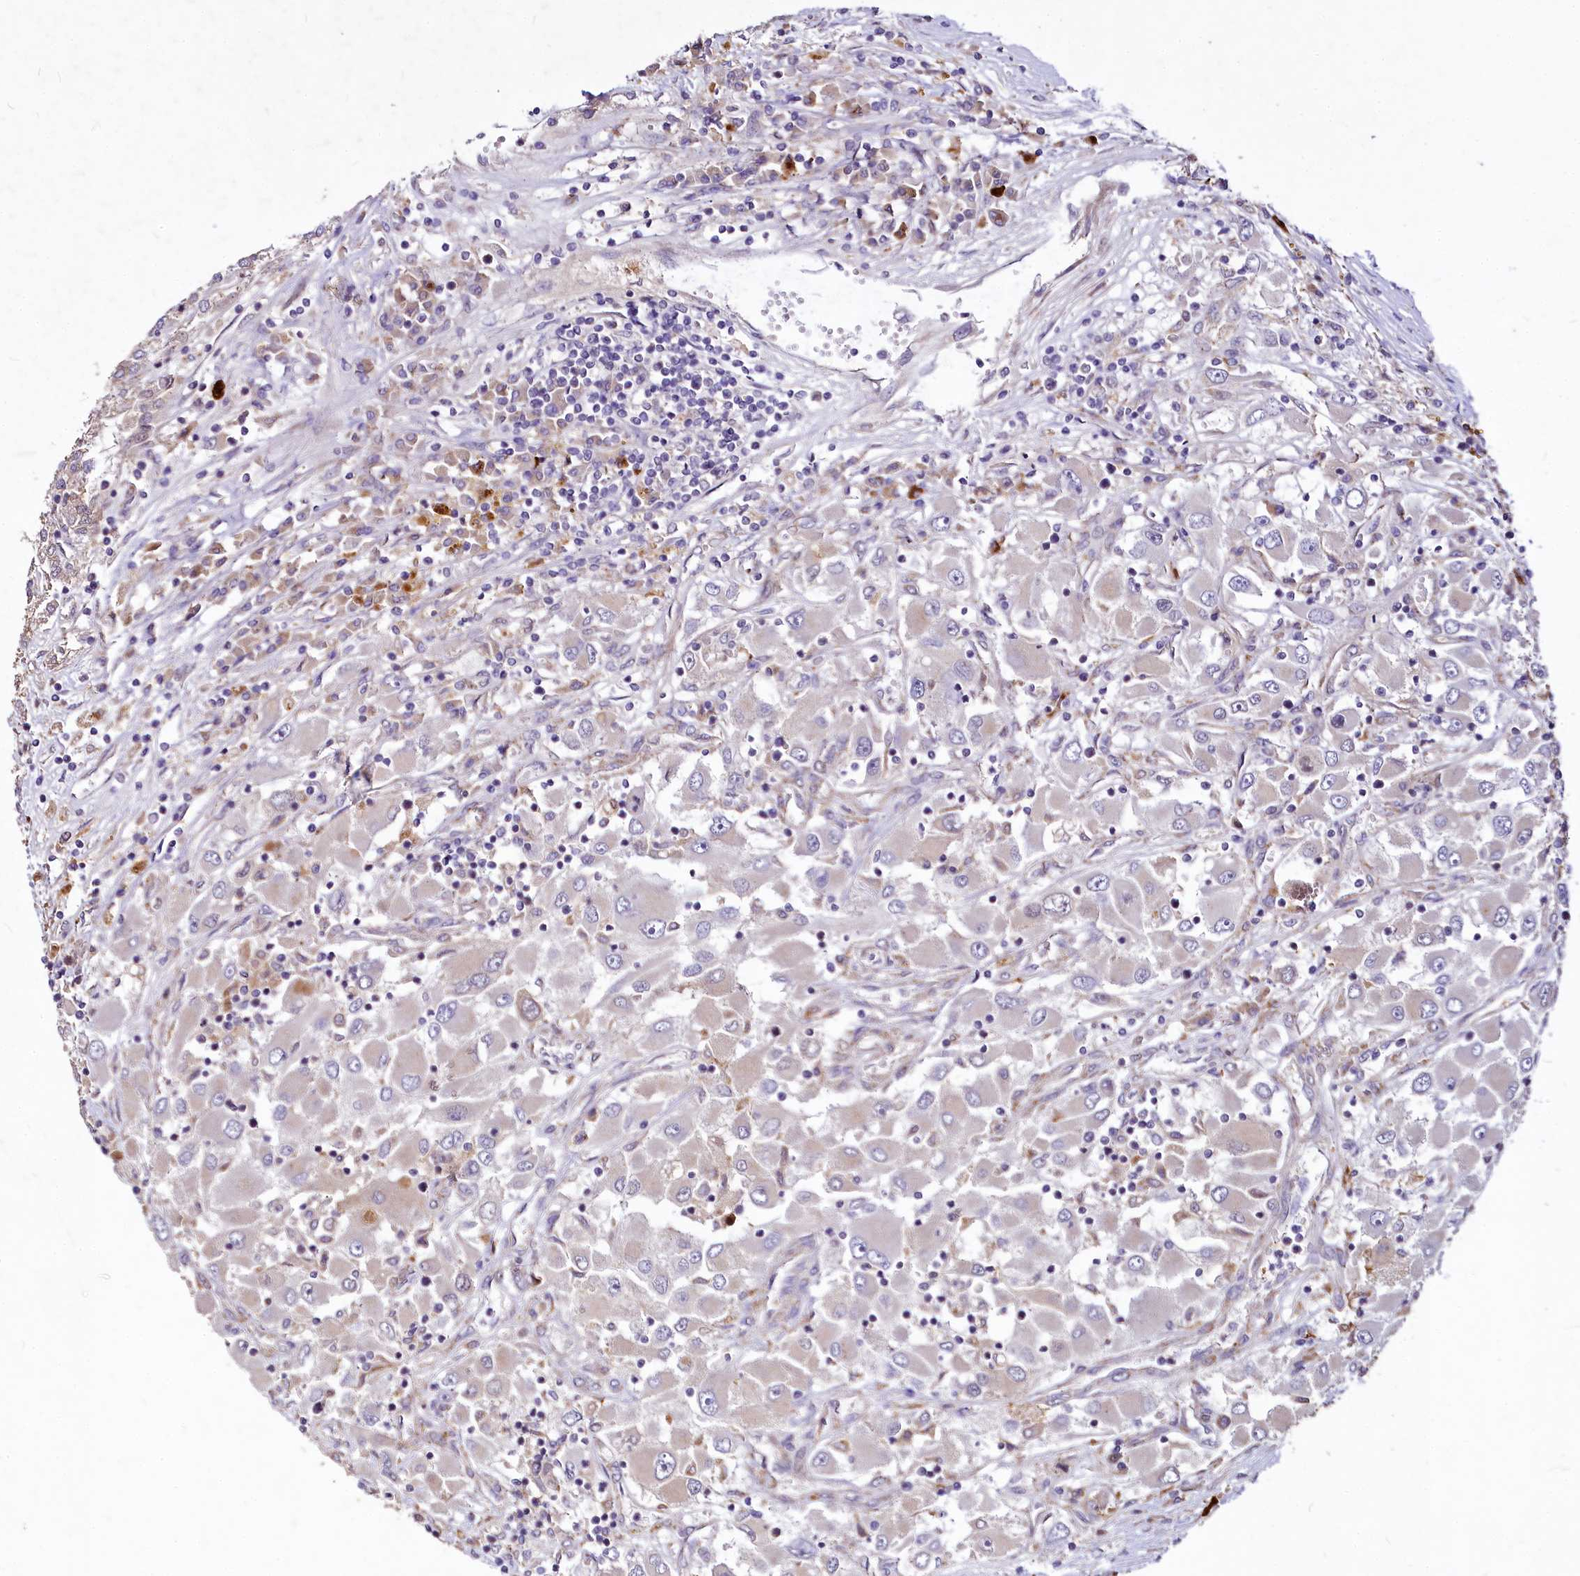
{"staining": {"intensity": "negative", "quantity": "none", "location": "none"}, "tissue": "renal cancer", "cell_type": "Tumor cells", "image_type": "cancer", "snomed": [{"axis": "morphology", "description": "Adenocarcinoma, NOS"}, {"axis": "topography", "description": "Kidney"}], "caption": "High magnification brightfield microscopy of adenocarcinoma (renal) stained with DAB (3,3'-diaminobenzidine) (brown) and counterstained with hematoxylin (blue): tumor cells show no significant staining.", "gene": "C11orf86", "patient": {"sex": "female", "age": 52}}